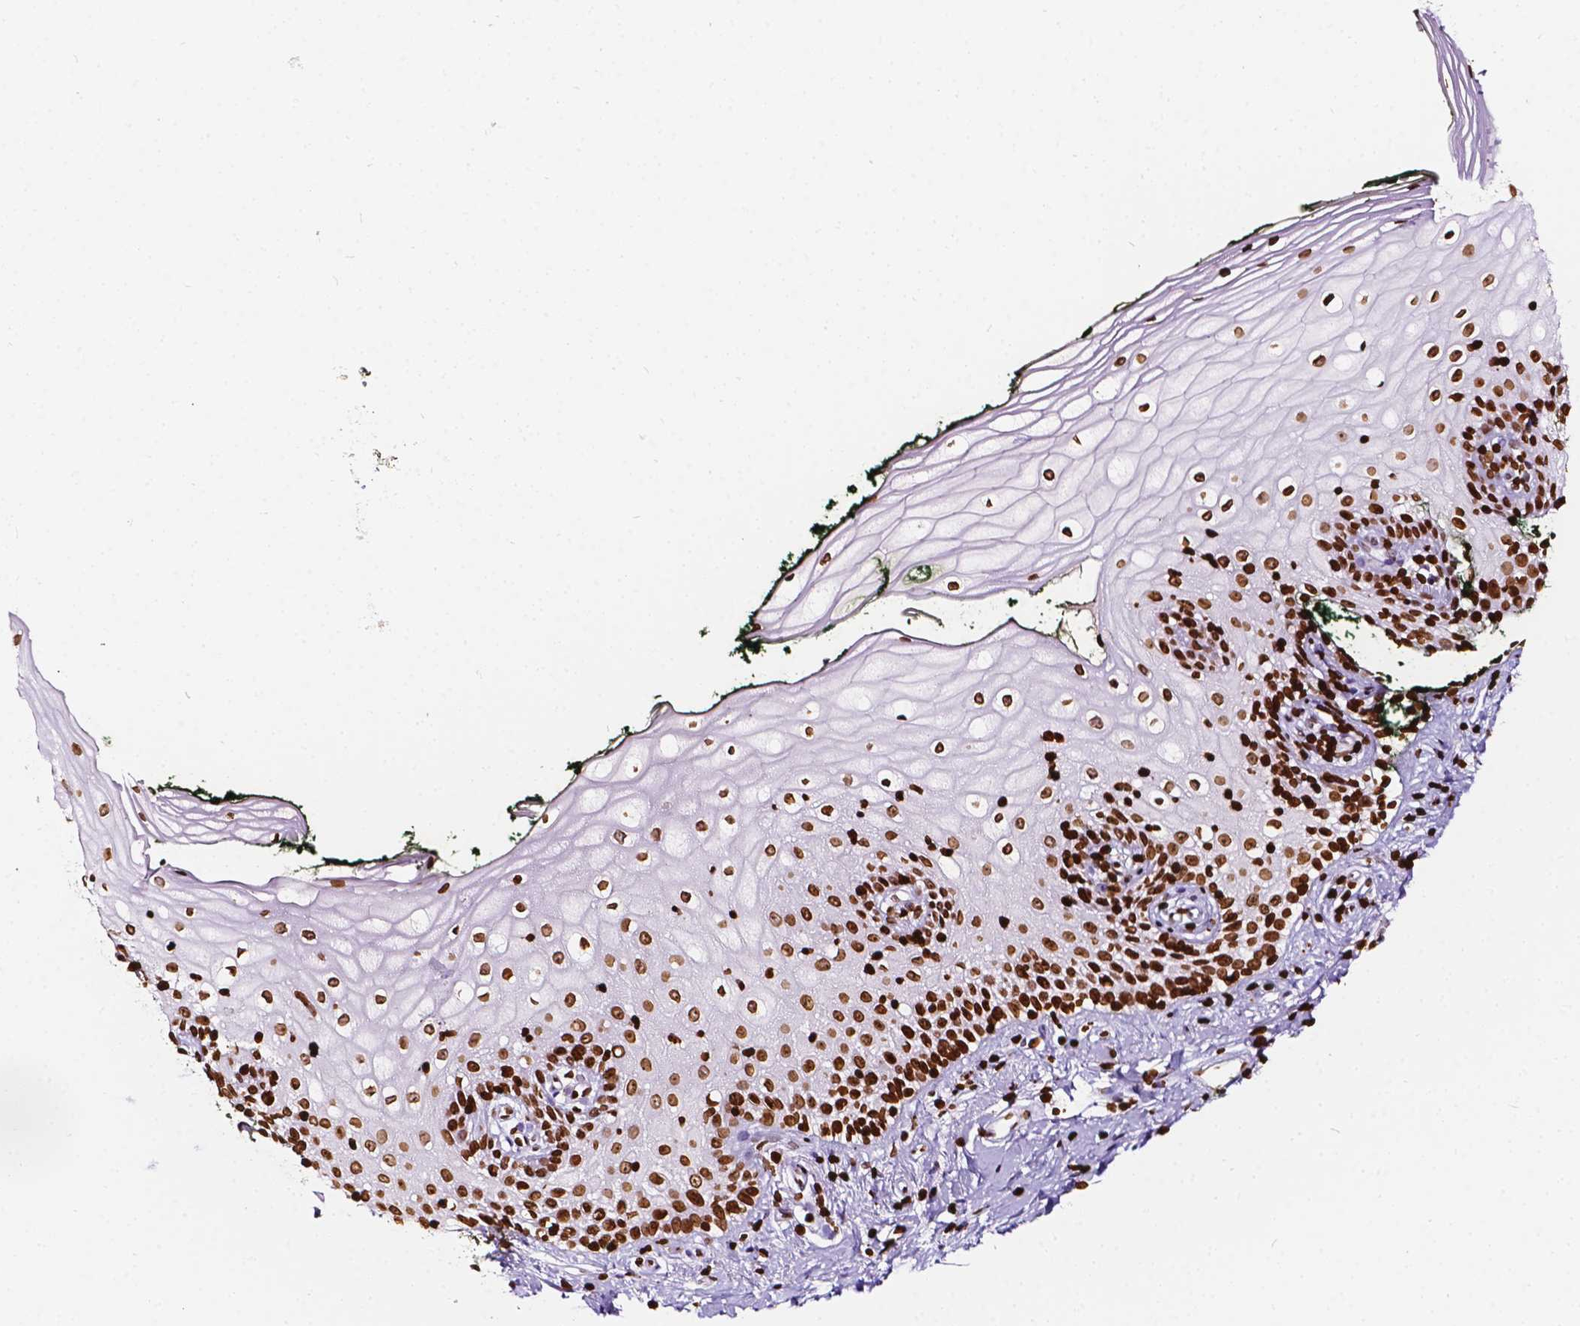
{"staining": {"intensity": "strong", "quantity": ">75%", "location": "nuclear"}, "tissue": "vagina", "cell_type": "Squamous epithelial cells", "image_type": "normal", "snomed": [{"axis": "morphology", "description": "Normal tissue, NOS"}, {"axis": "topography", "description": "Vagina"}], "caption": "Immunohistochemistry (IHC) of benign human vagina displays high levels of strong nuclear staining in about >75% of squamous epithelial cells. (DAB (3,3'-diaminobenzidine) IHC, brown staining for protein, blue staining for nuclei).", "gene": "CBY3", "patient": {"sex": "female", "age": 47}}